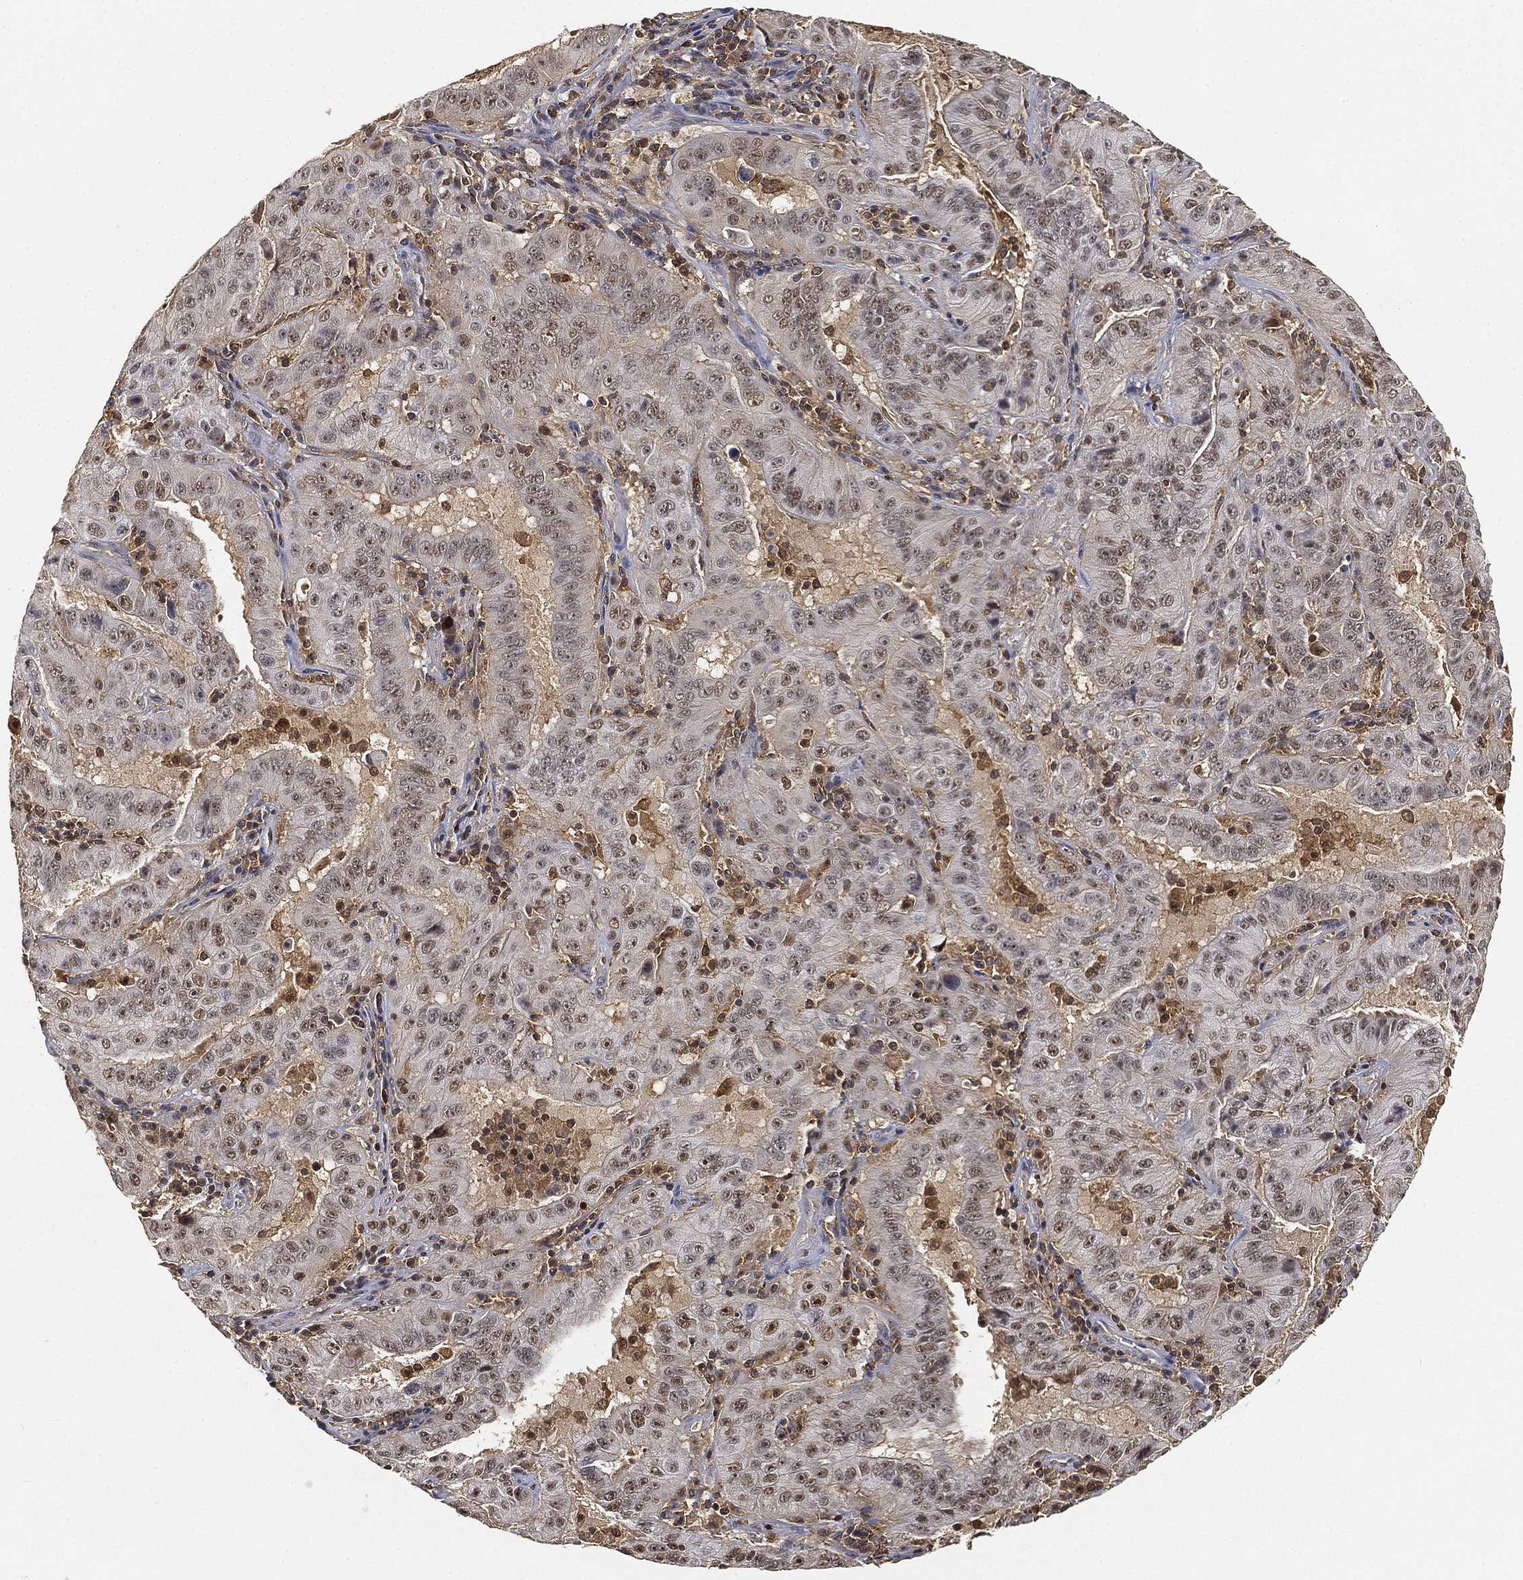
{"staining": {"intensity": "negative", "quantity": "none", "location": "none"}, "tissue": "pancreatic cancer", "cell_type": "Tumor cells", "image_type": "cancer", "snomed": [{"axis": "morphology", "description": "Adenocarcinoma, NOS"}, {"axis": "topography", "description": "Pancreas"}], "caption": "The image reveals no staining of tumor cells in pancreatic cancer.", "gene": "WDR26", "patient": {"sex": "male", "age": 63}}